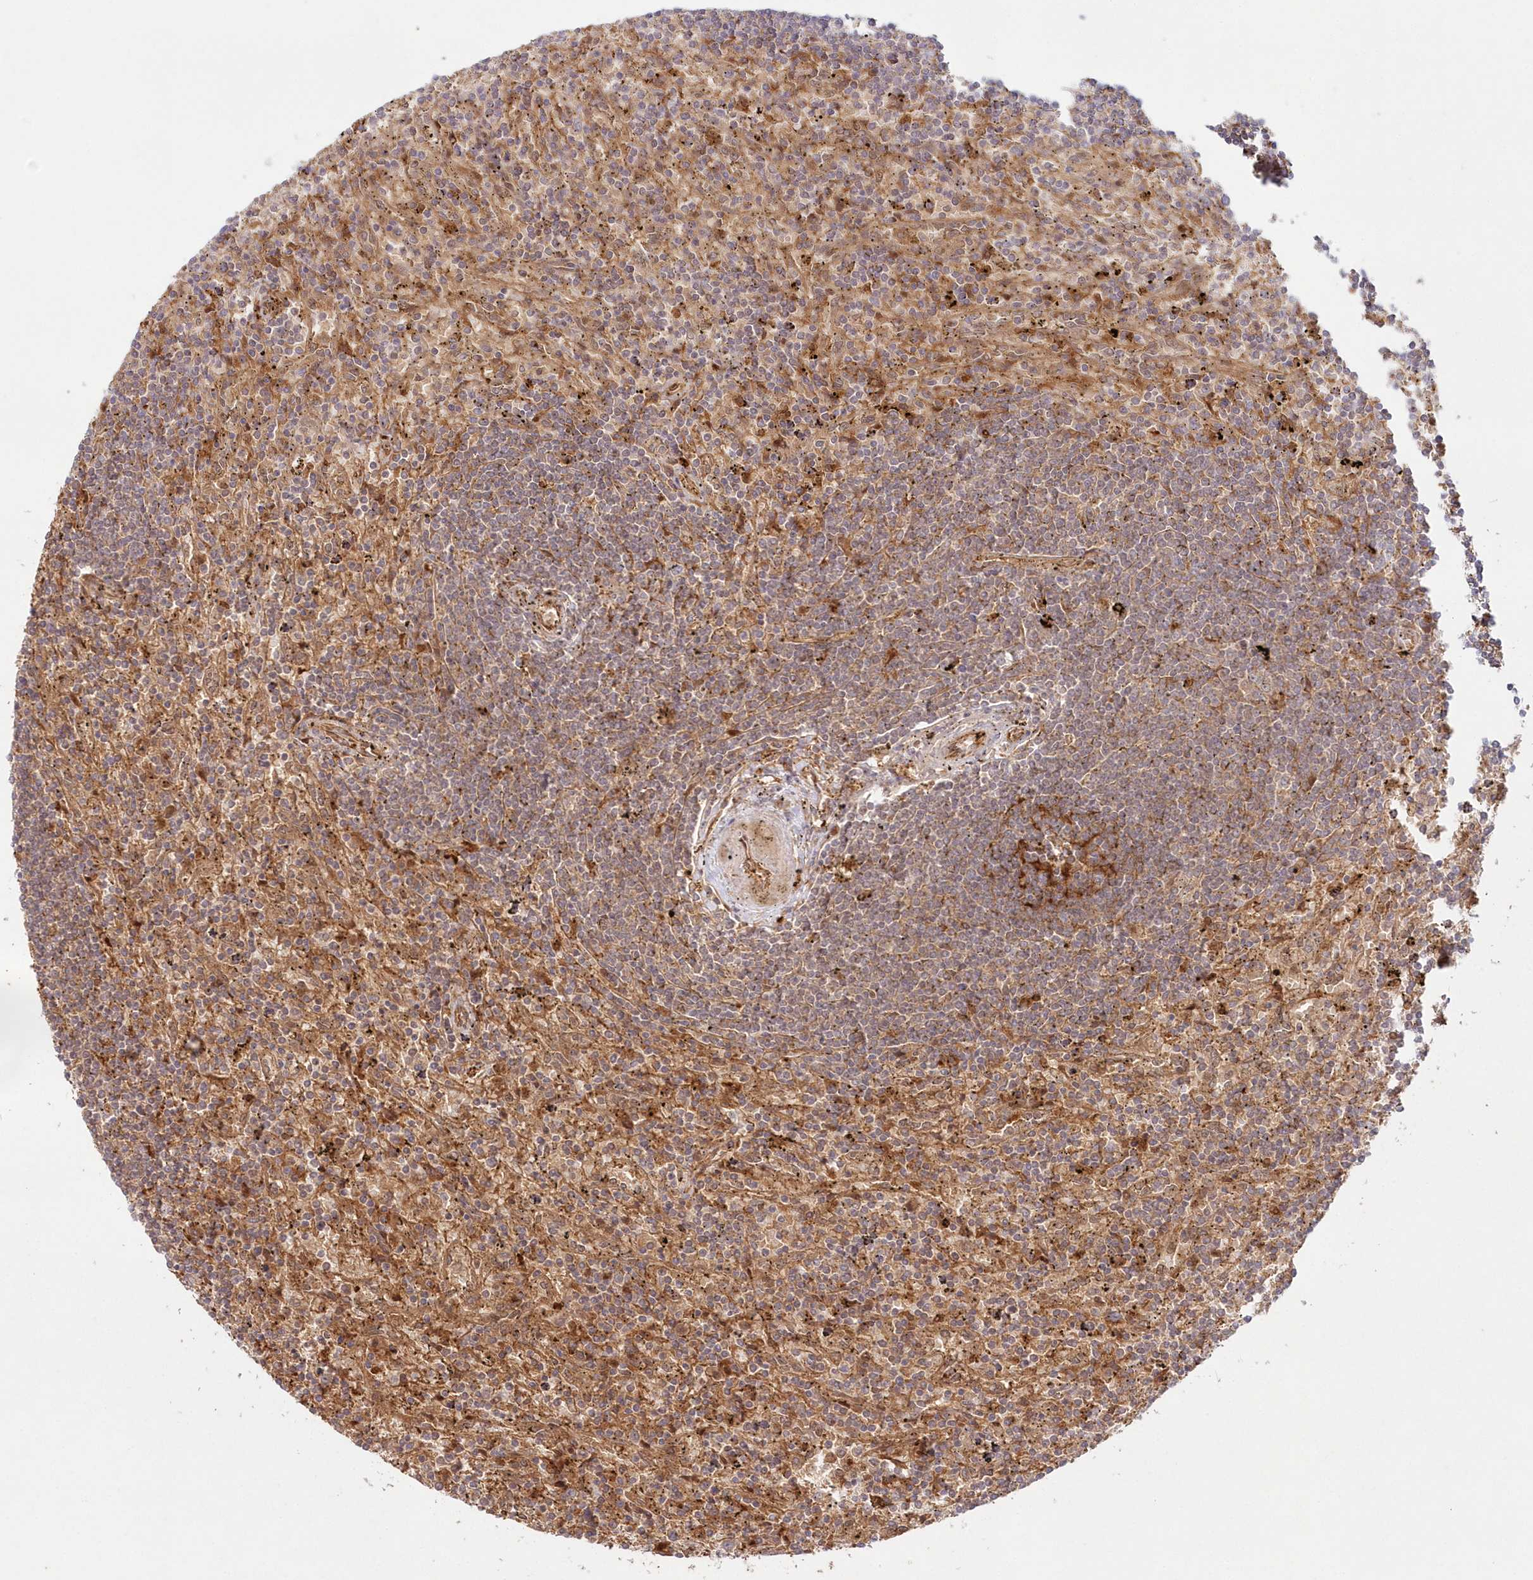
{"staining": {"intensity": "weak", "quantity": ">75%", "location": "cytoplasmic/membranous"}, "tissue": "lymphoma", "cell_type": "Tumor cells", "image_type": "cancer", "snomed": [{"axis": "morphology", "description": "Malignant lymphoma, non-Hodgkin's type, Low grade"}, {"axis": "topography", "description": "Spleen"}], "caption": "This photomicrograph demonstrates IHC staining of lymphoma, with low weak cytoplasmic/membranous expression in about >75% of tumor cells.", "gene": "GBE1", "patient": {"sex": "male", "age": 76}}